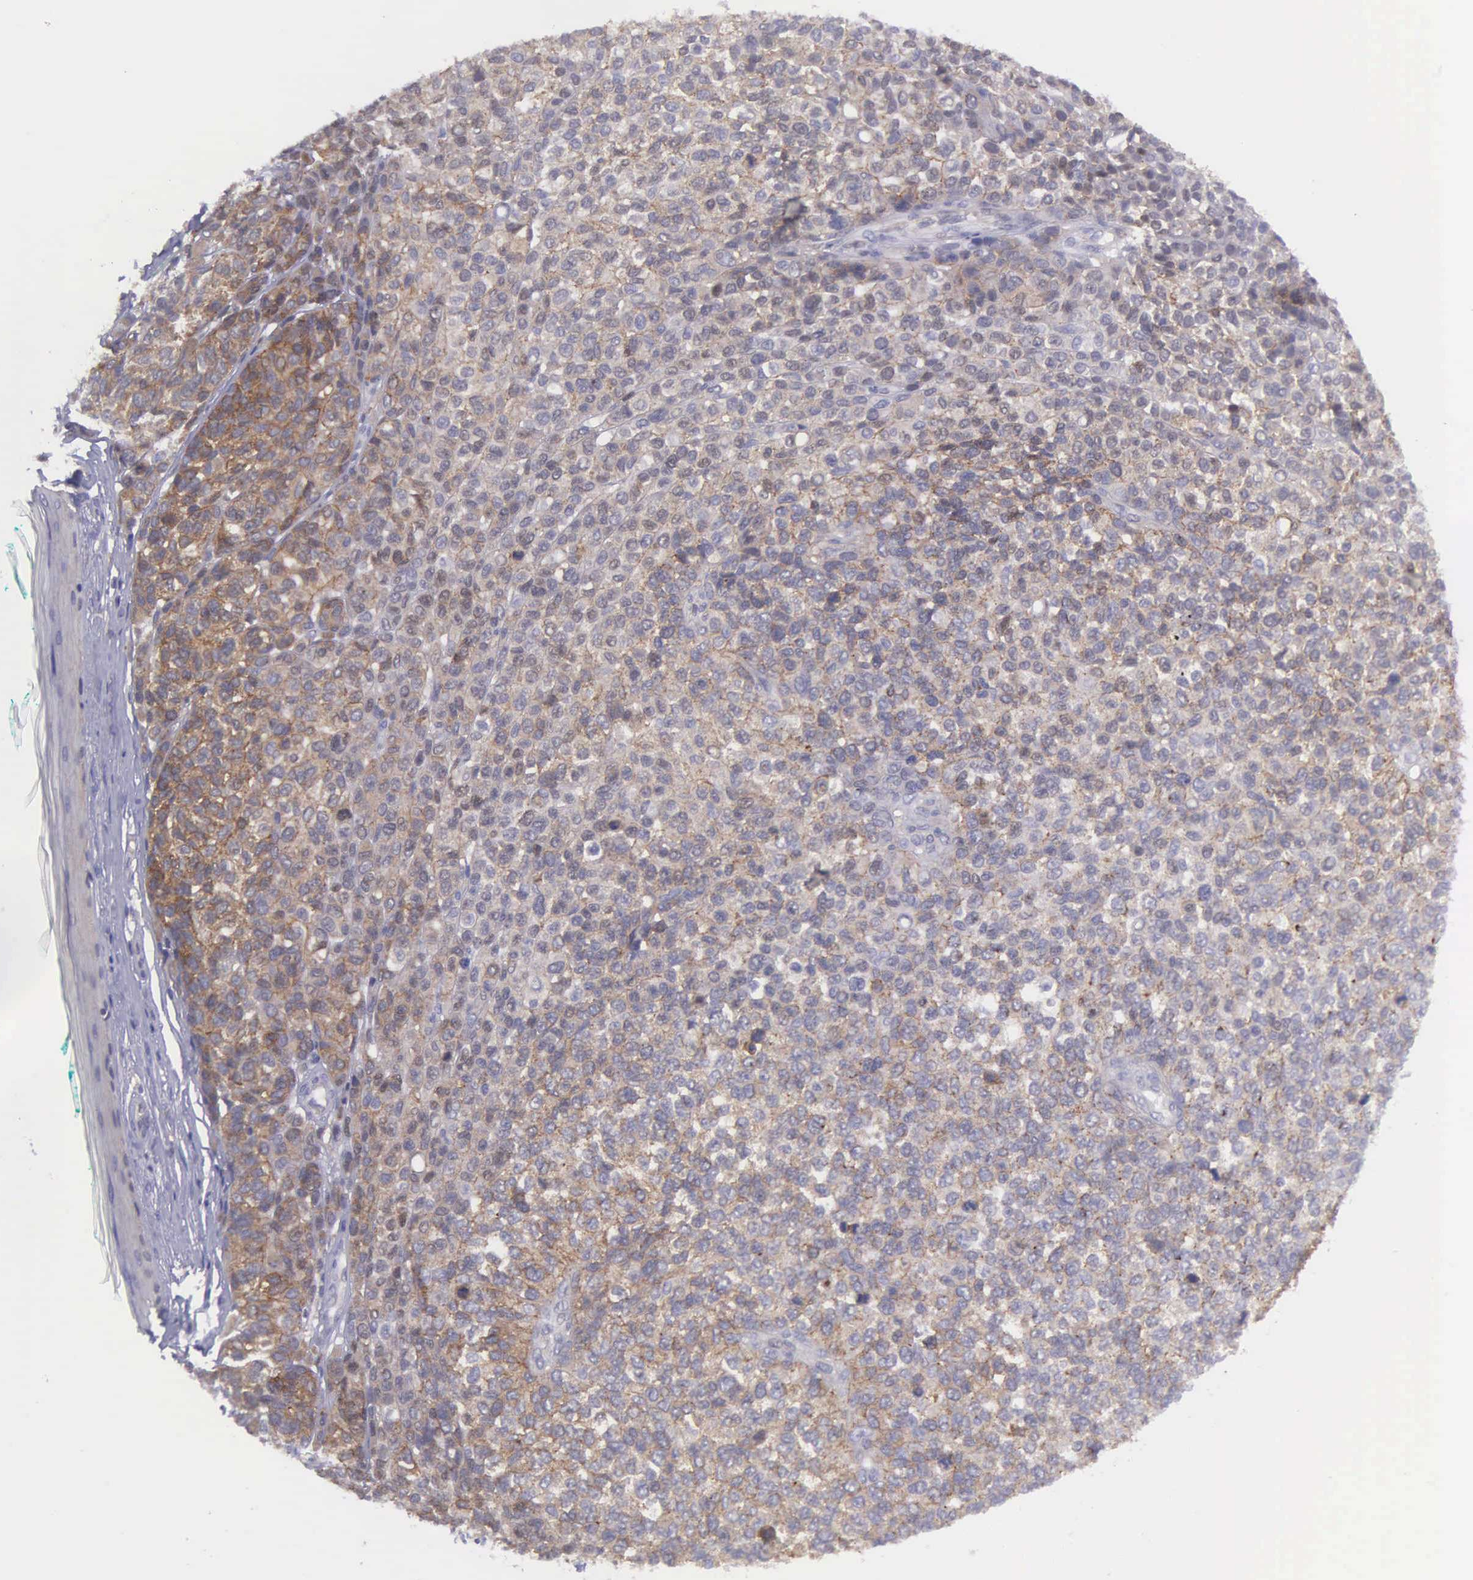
{"staining": {"intensity": "weak", "quantity": "25%-75%", "location": "cytoplasmic/membranous"}, "tissue": "melanoma", "cell_type": "Tumor cells", "image_type": "cancer", "snomed": [{"axis": "morphology", "description": "Malignant melanoma, NOS"}, {"axis": "topography", "description": "Skin"}], "caption": "This is an image of immunohistochemistry (IHC) staining of melanoma, which shows weak positivity in the cytoplasmic/membranous of tumor cells.", "gene": "MICAL3", "patient": {"sex": "female", "age": 85}}